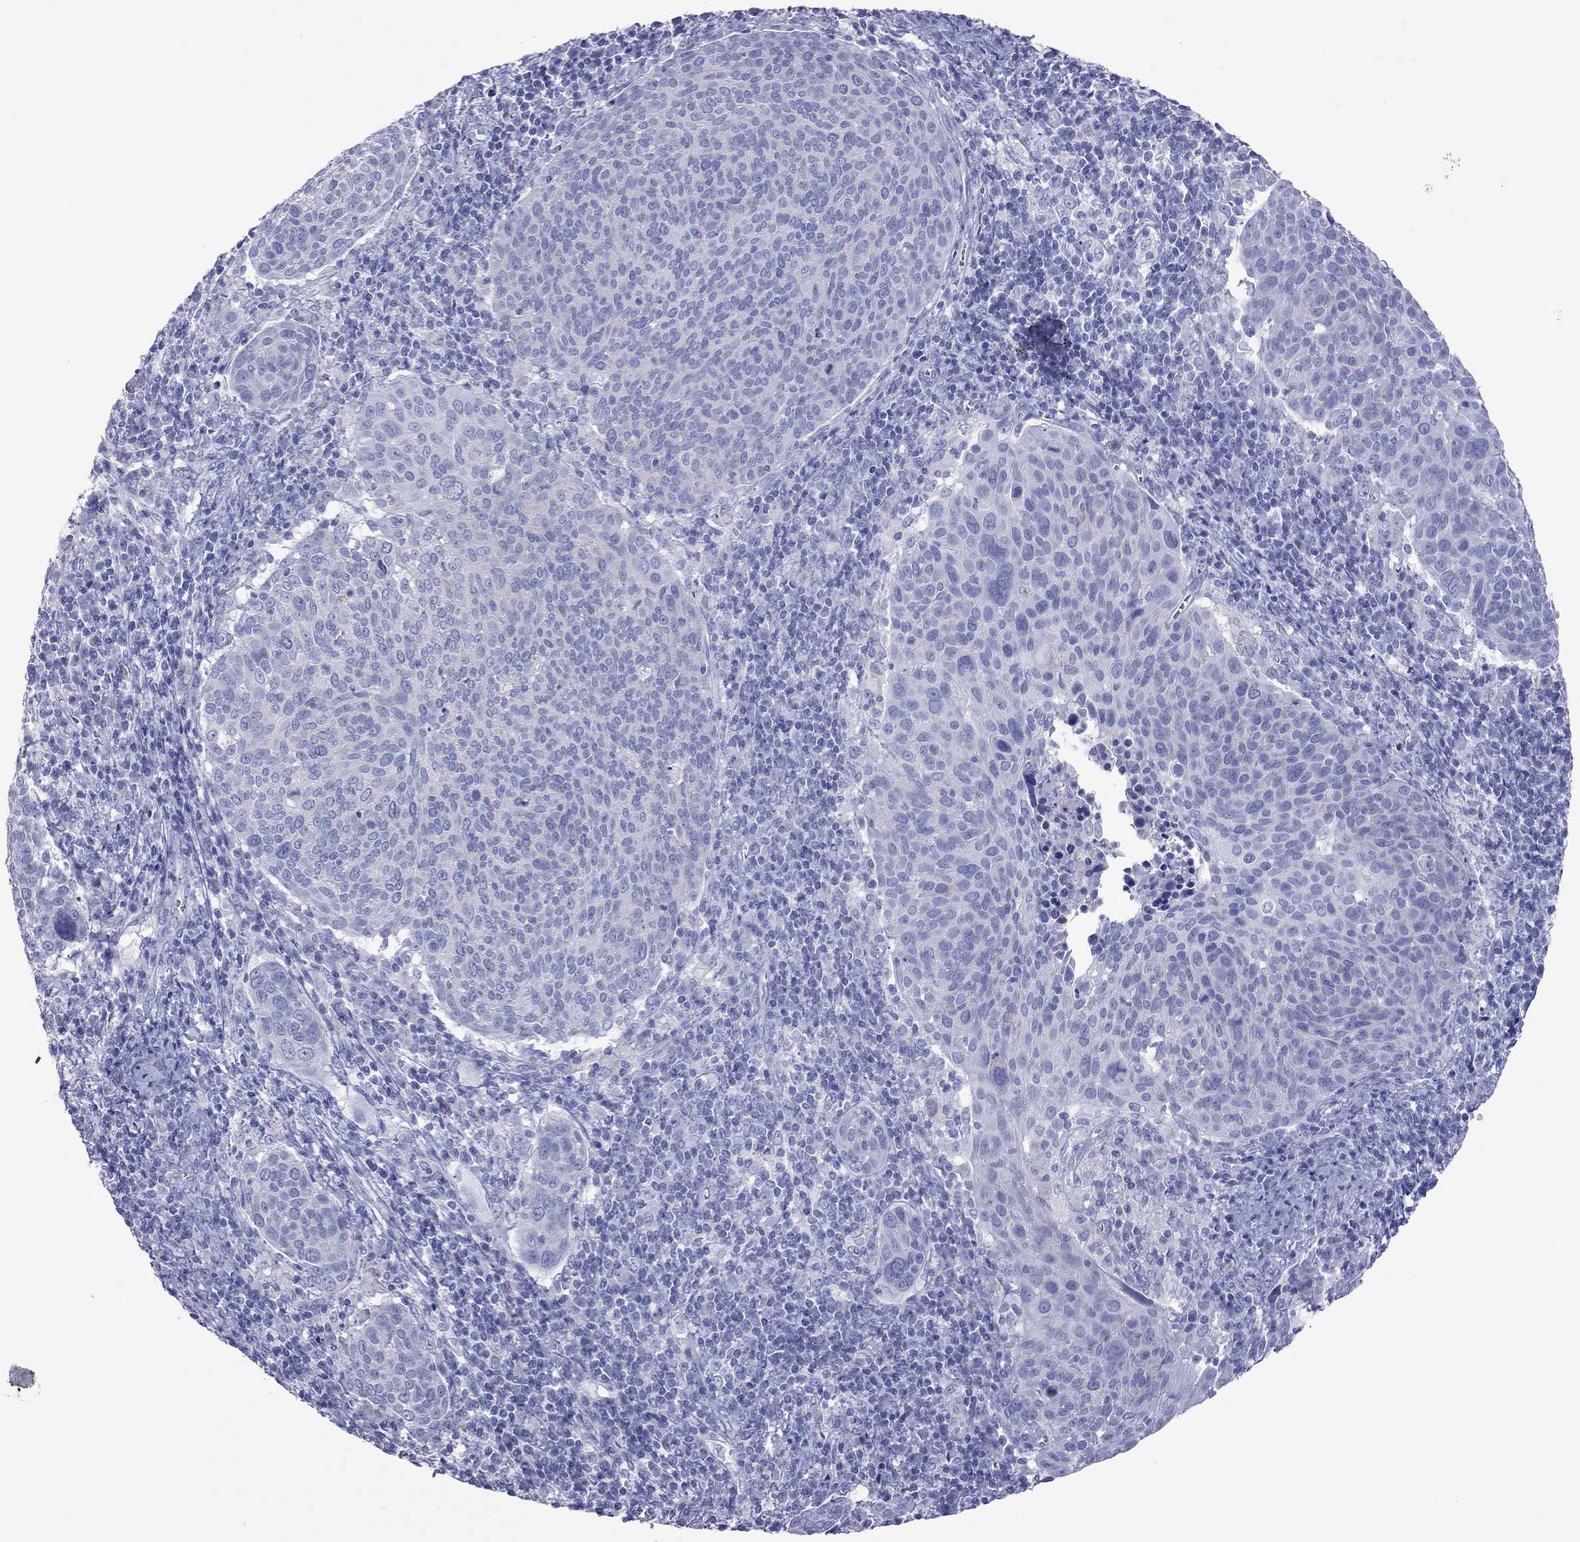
{"staining": {"intensity": "negative", "quantity": "none", "location": "none"}, "tissue": "cervical cancer", "cell_type": "Tumor cells", "image_type": "cancer", "snomed": [{"axis": "morphology", "description": "Squamous cell carcinoma, NOS"}, {"axis": "topography", "description": "Cervix"}], "caption": "An image of human squamous cell carcinoma (cervical) is negative for staining in tumor cells. (DAB IHC with hematoxylin counter stain).", "gene": "VSIG10", "patient": {"sex": "female", "age": 39}}